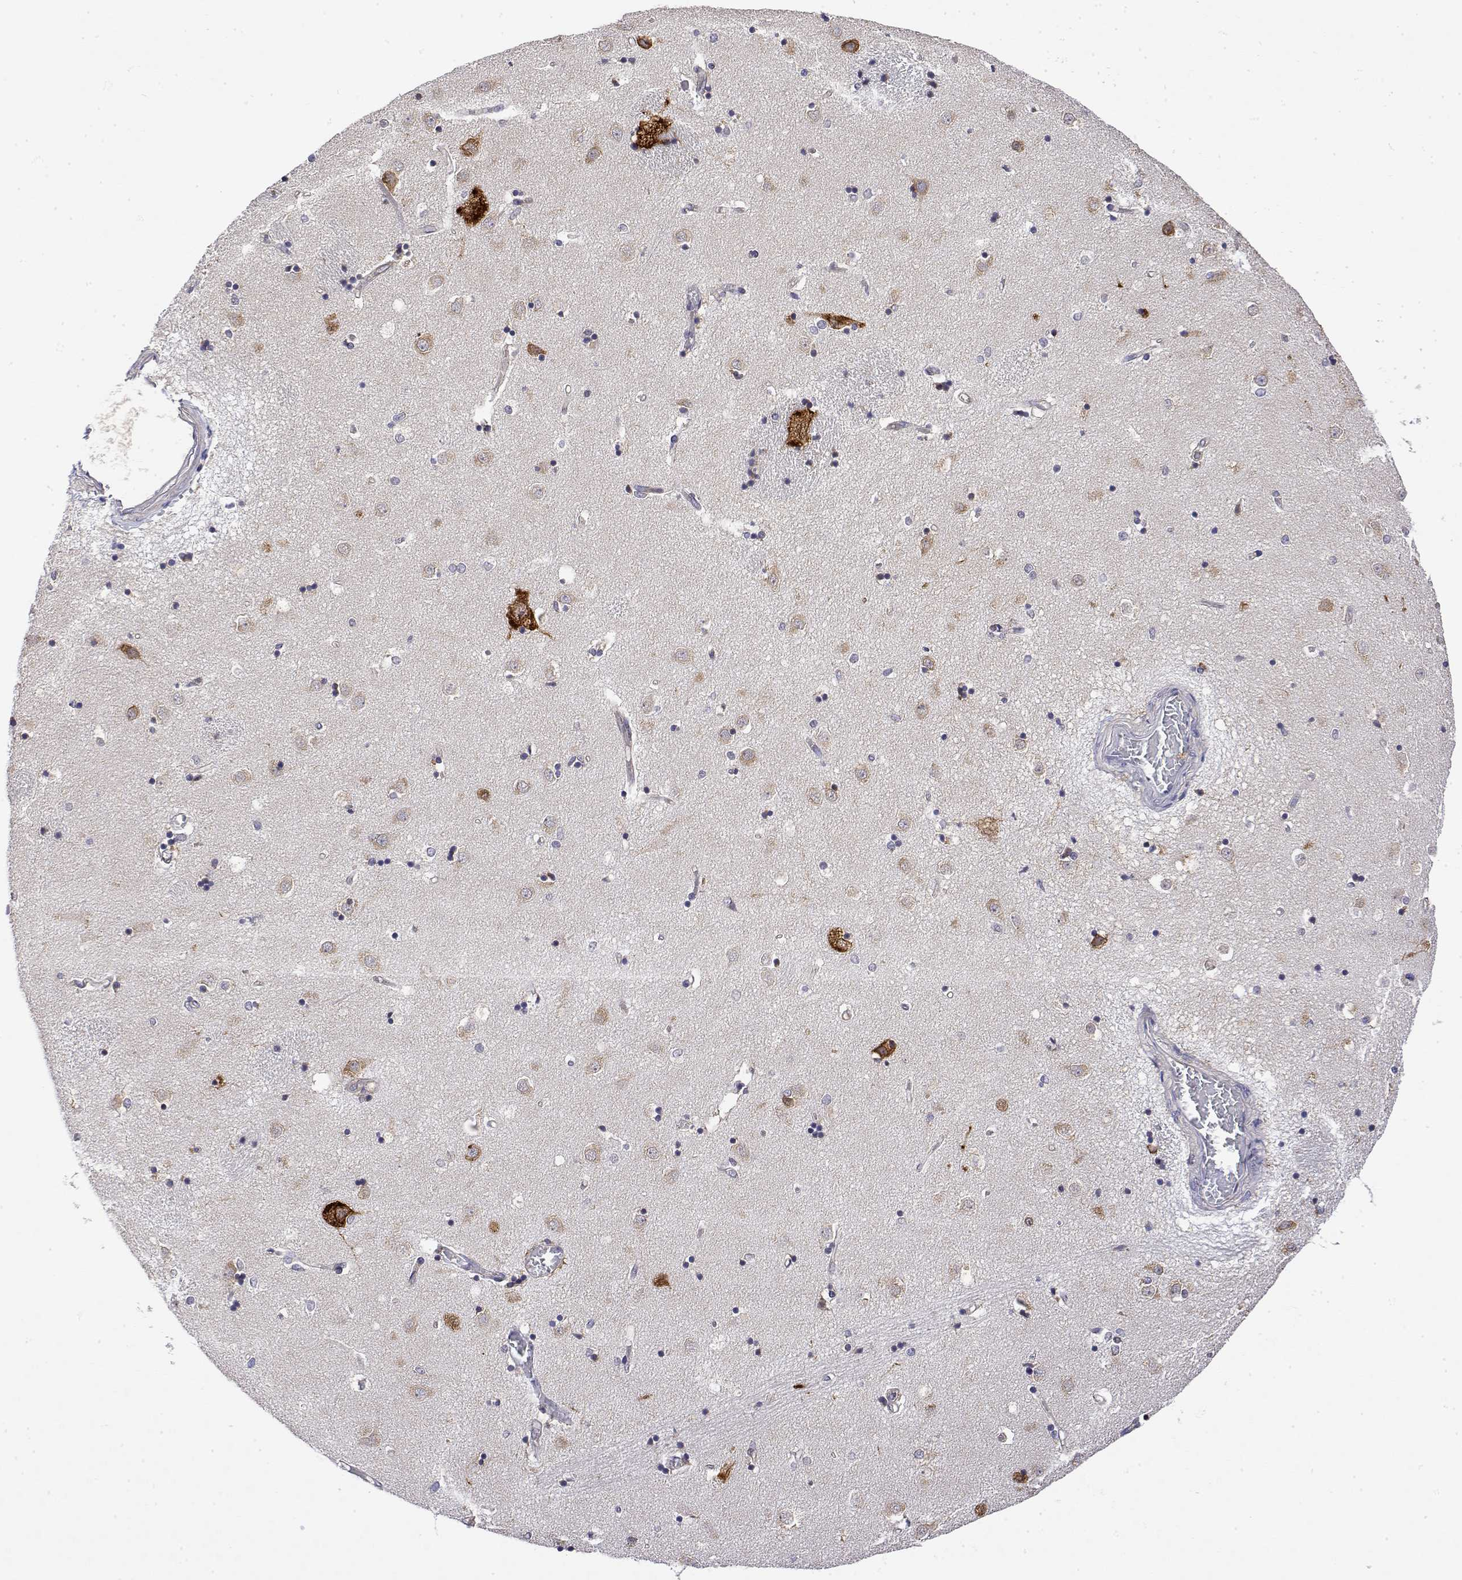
{"staining": {"intensity": "weak", "quantity": "<25%", "location": "cytoplasmic/membranous"}, "tissue": "caudate", "cell_type": "Glial cells", "image_type": "normal", "snomed": [{"axis": "morphology", "description": "Normal tissue, NOS"}, {"axis": "topography", "description": "Lateral ventricle wall"}], "caption": "DAB immunohistochemical staining of benign caudate shows no significant positivity in glial cells. (DAB (3,3'-diaminobenzidine) immunohistochemistry visualized using brightfield microscopy, high magnification).", "gene": "EEF1G", "patient": {"sex": "male", "age": 54}}